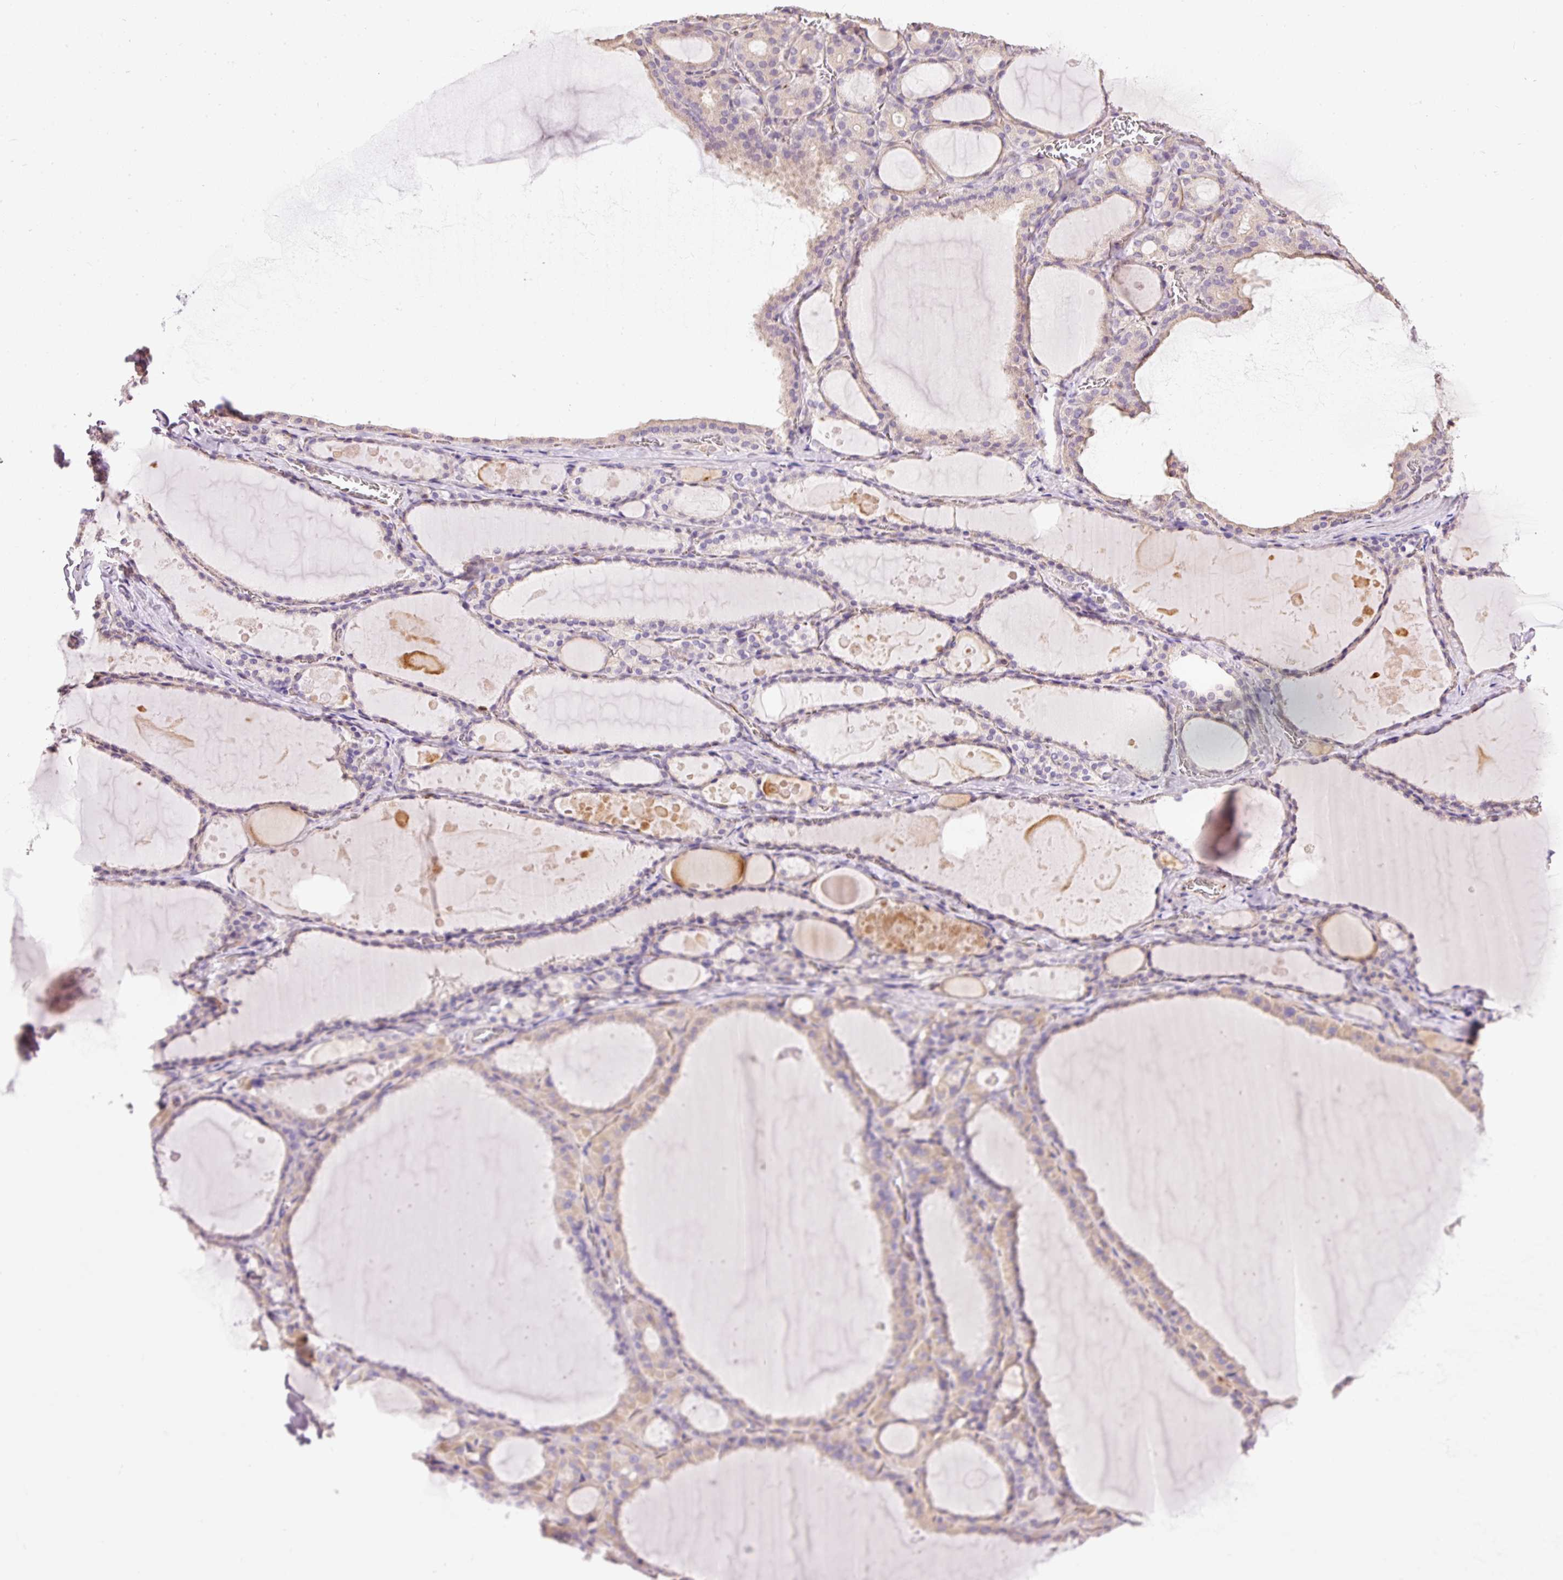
{"staining": {"intensity": "weak", "quantity": "<25%", "location": "cytoplasmic/membranous"}, "tissue": "thyroid gland", "cell_type": "Glandular cells", "image_type": "normal", "snomed": [{"axis": "morphology", "description": "Normal tissue, NOS"}, {"axis": "topography", "description": "Thyroid gland"}], "caption": "Immunohistochemistry (IHC) of benign thyroid gland displays no positivity in glandular cells.", "gene": "DOK6", "patient": {"sex": "male", "age": 56}}